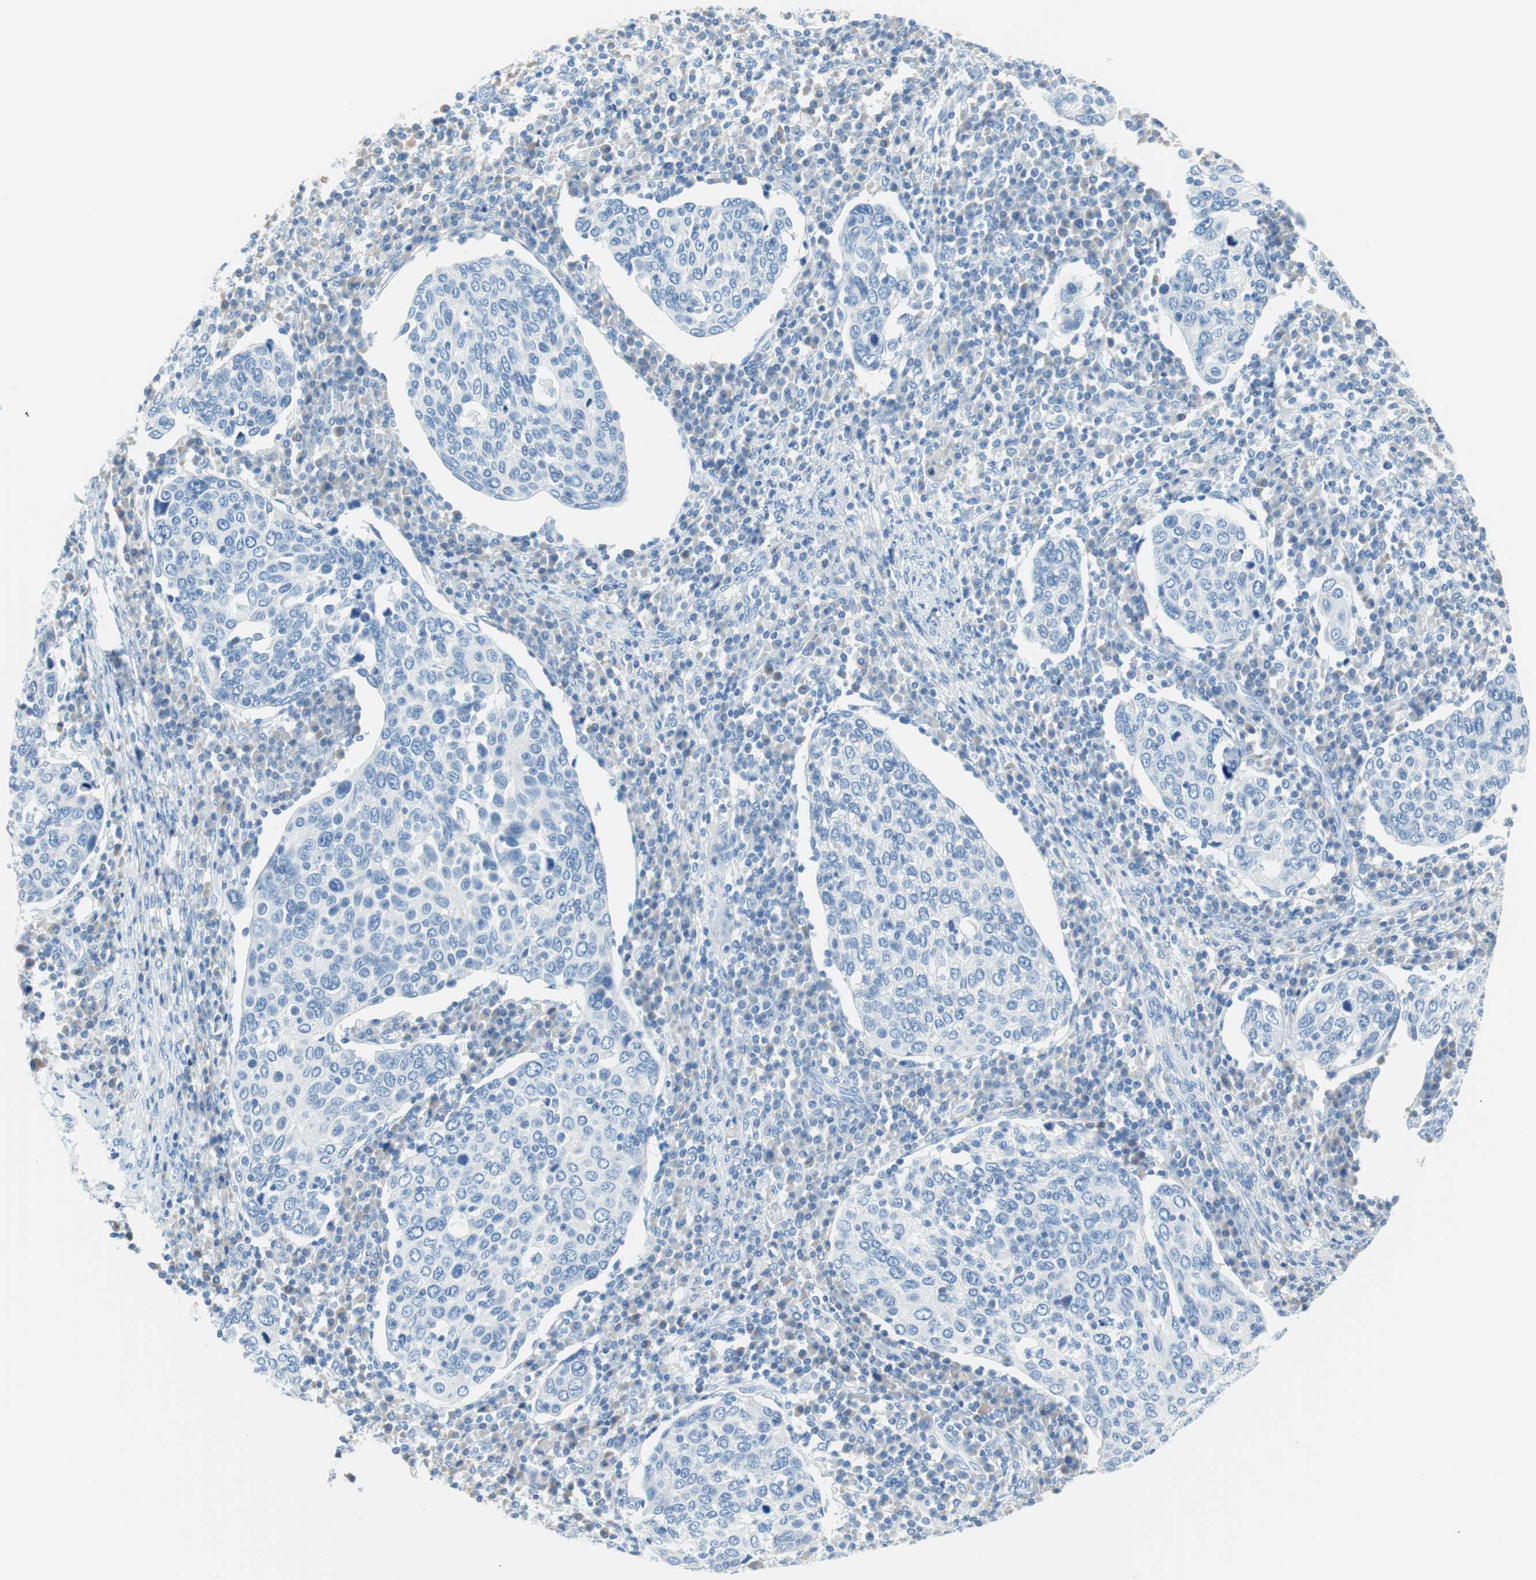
{"staining": {"intensity": "negative", "quantity": "none", "location": "none"}, "tissue": "cervical cancer", "cell_type": "Tumor cells", "image_type": "cancer", "snomed": [{"axis": "morphology", "description": "Squamous cell carcinoma, NOS"}, {"axis": "topography", "description": "Cervix"}], "caption": "Tumor cells are negative for protein expression in human squamous cell carcinoma (cervical).", "gene": "MYH1", "patient": {"sex": "female", "age": 40}}